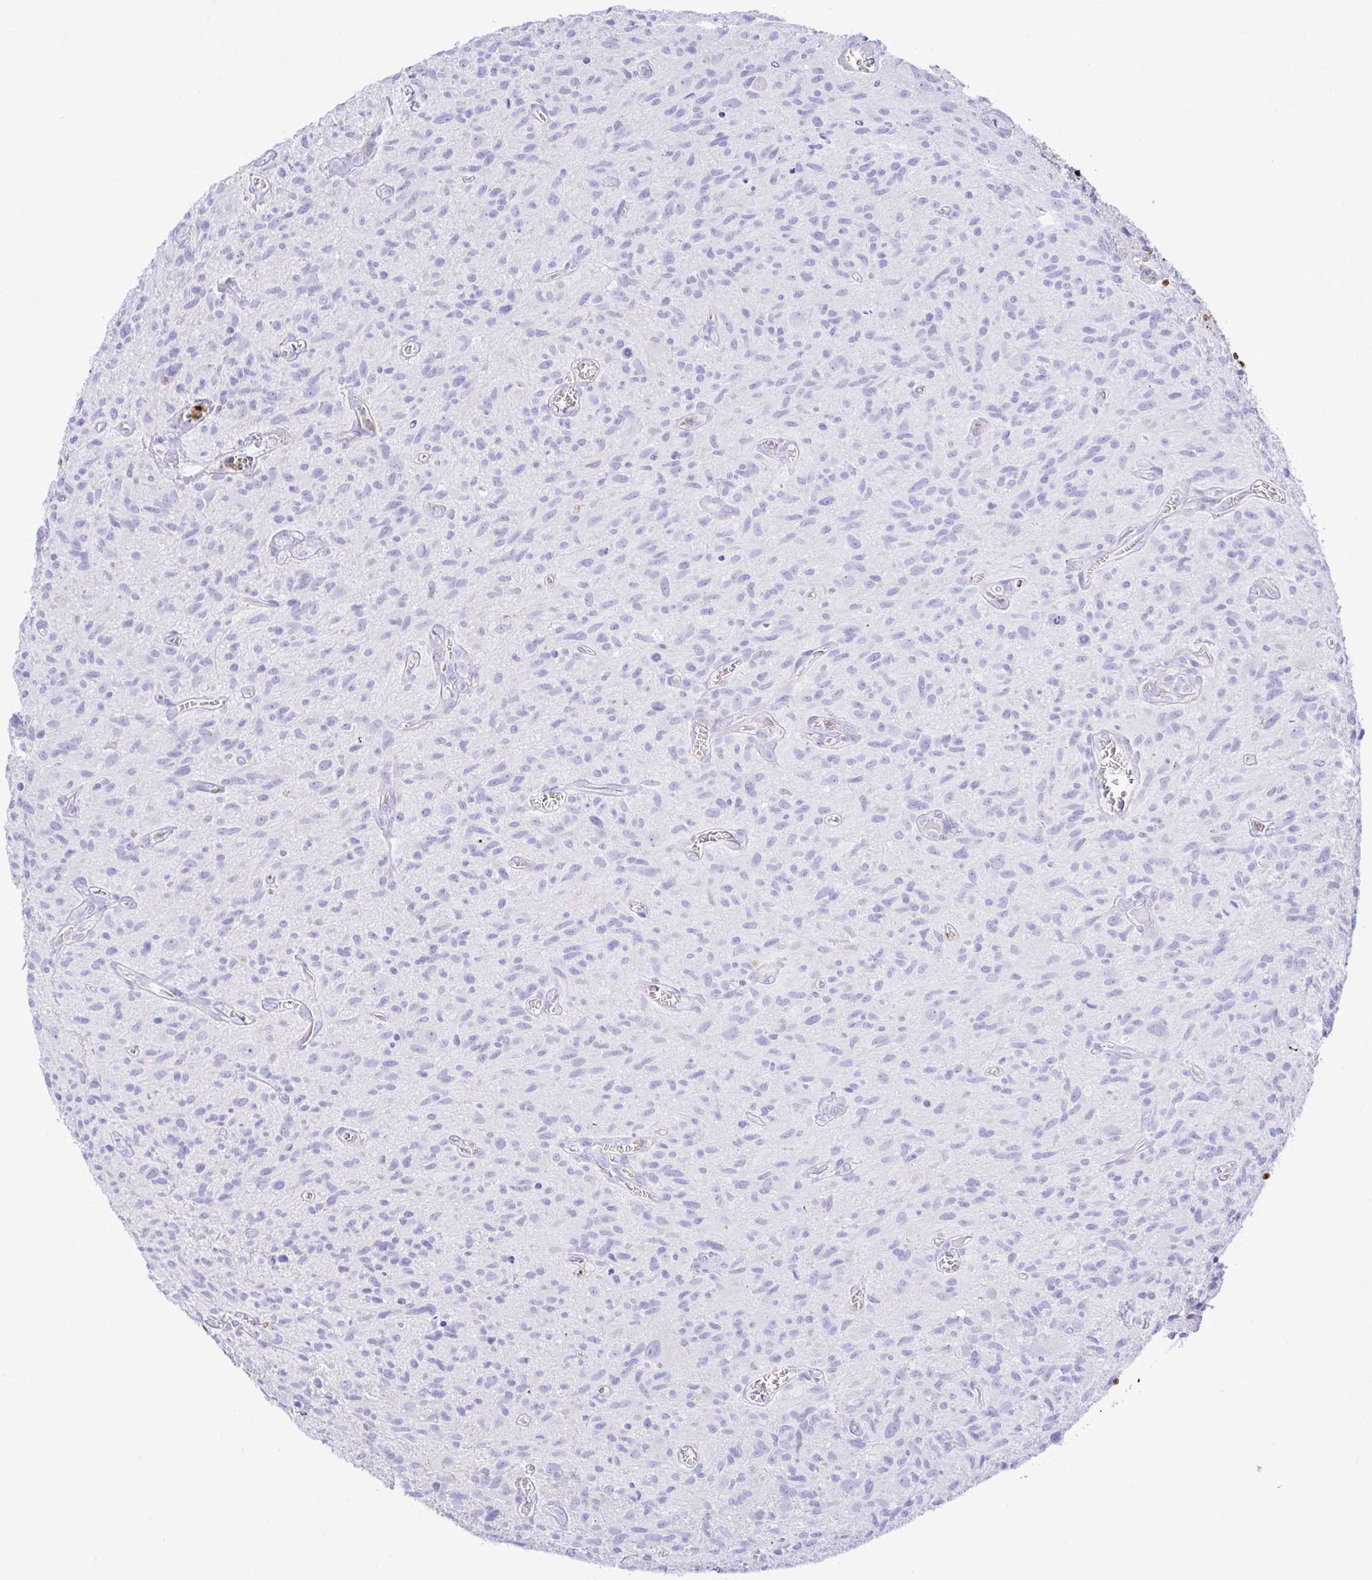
{"staining": {"intensity": "negative", "quantity": "none", "location": "none"}, "tissue": "glioma", "cell_type": "Tumor cells", "image_type": "cancer", "snomed": [{"axis": "morphology", "description": "Glioma, malignant, High grade"}, {"axis": "topography", "description": "Brain"}], "caption": "Image shows no significant protein expression in tumor cells of malignant glioma (high-grade).", "gene": "ZNF221", "patient": {"sex": "male", "age": 75}}